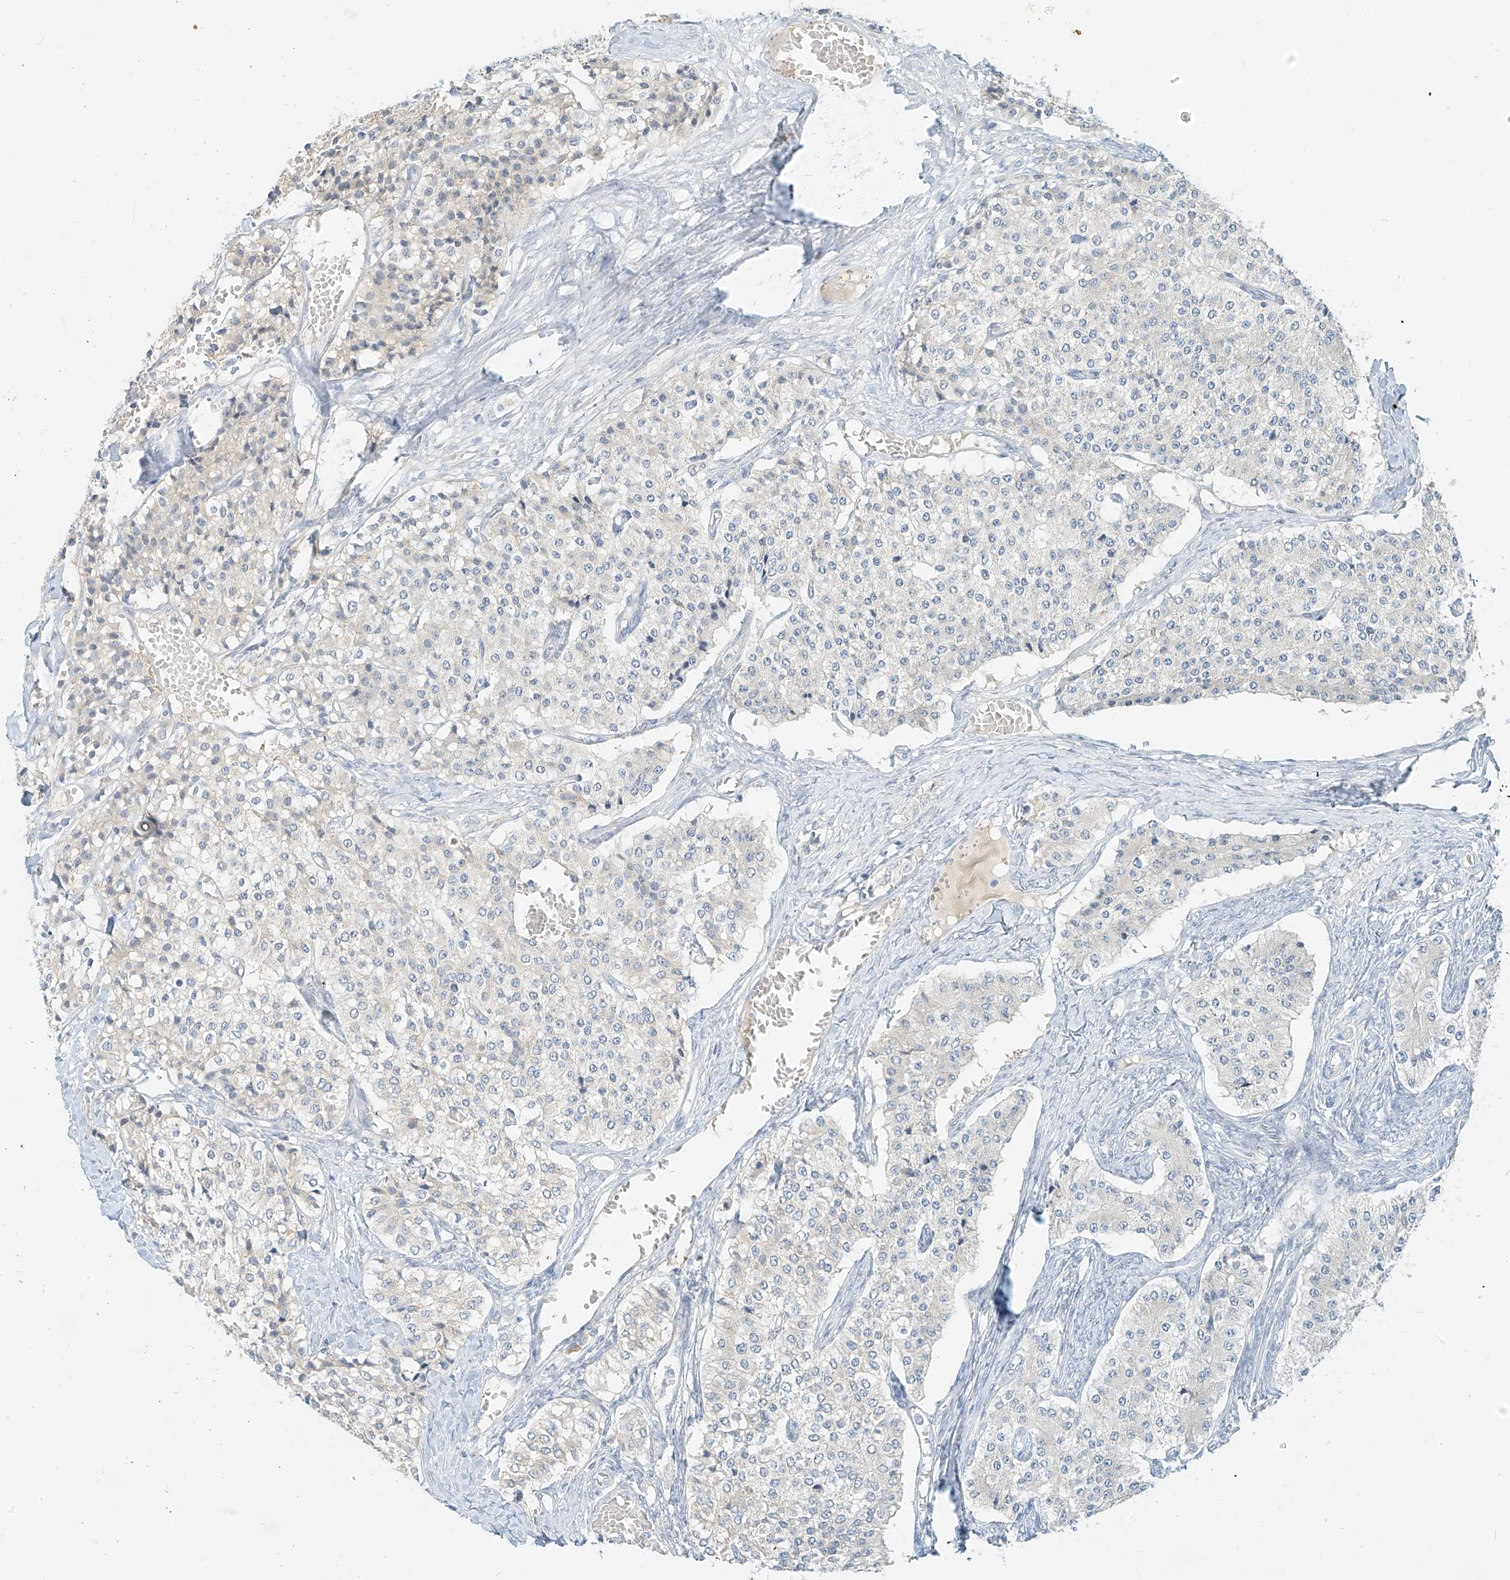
{"staining": {"intensity": "negative", "quantity": "none", "location": "none"}, "tissue": "carcinoid", "cell_type": "Tumor cells", "image_type": "cancer", "snomed": [{"axis": "morphology", "description": "Carcinoid, malignant, NOS"}, {"axis": "topography", "description": "Colon"}], "caption": "Immunohistochemistry (IHC) photomicrograph of human carcinoid (malignant) stained for a protein (brown), which displays no expression in tumor cells.", "gene": "C2orf42", "patient": {"sex": "female", "age": 52}}